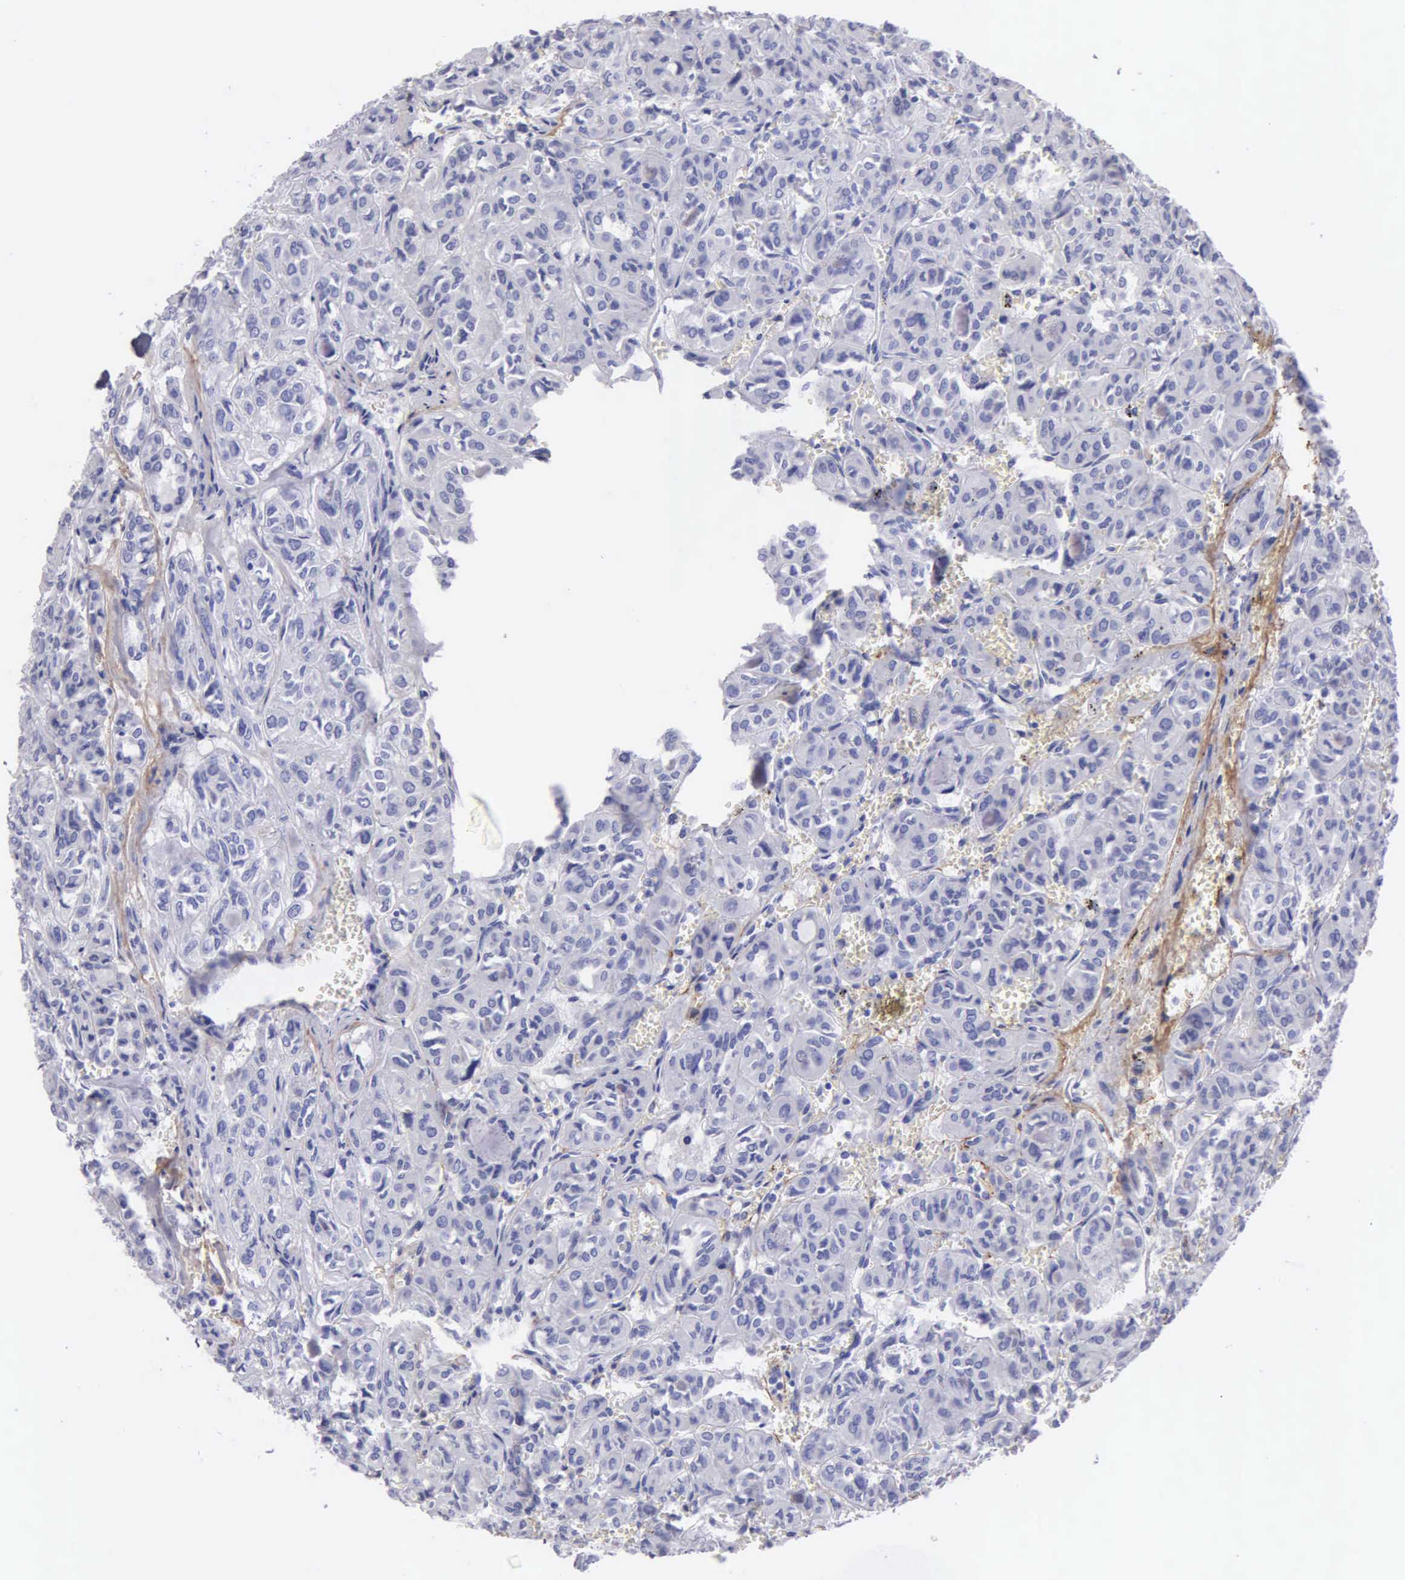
{"staining": {"intensity": "negative", "quantity": "none", "location": "none"}, "tissue": "thyroid cancer", "cell_type": "Tumor cells", "image_type": "cancer", "snomed": [{"axis": "morphology", "description": "Follicular adenoma carcinoma, NOS"}, {"axis": "topography", "description": "Thyroid gland"}], "caption": "This is an immunohistochemistry (IHC) micrograph of human thyroid cancer. There is no staining in tumor cells.", "gene": "FBLN5", "patient": {"sex": "female", "age": 71}}